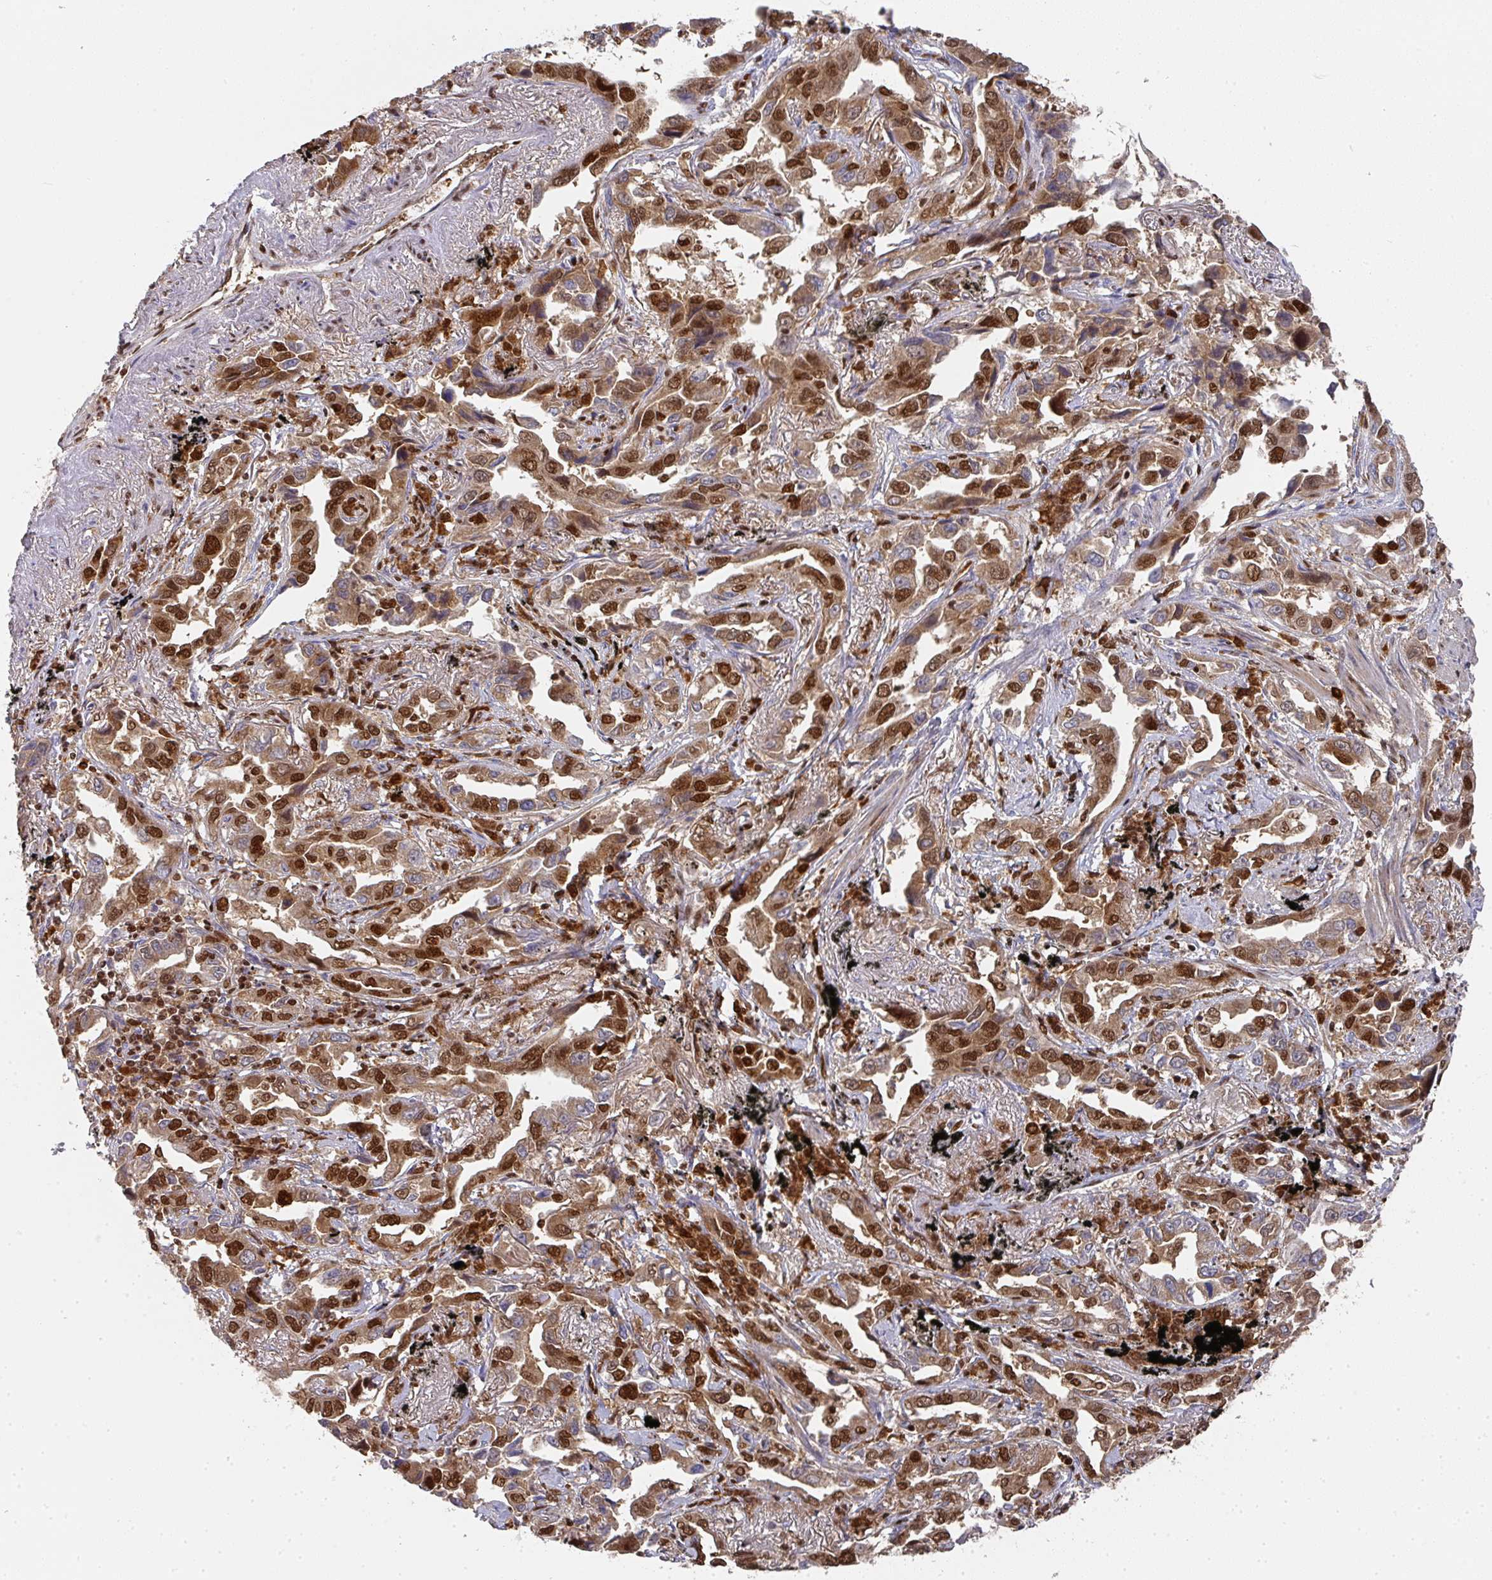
{"staining": {"intensity": "moderate", "quantity": ">75%", "location": "cytoplasmic/membranous,nuclear"}, "tissue": "lung cancer", "cell_type": "Tumor cells", "image_type": "cancer", "snomed": [{"axis": "morphology", "description": "Adenocarcinoma, NOS"}, {"axis": "topography", "description": "Lung"}], "caption": "The immunohistochemical stain highlights moderate cytoplasmic/membranous and nuclear positivity in tumor cells of adenocarcinoma (lung) tissue. (Stains: DAB in brown, nuclei in blue, Microscopy: brightfield microscopy at high magnification).", "gene": "DIDO1", "patient": {"sex": "male", "age": 67}}